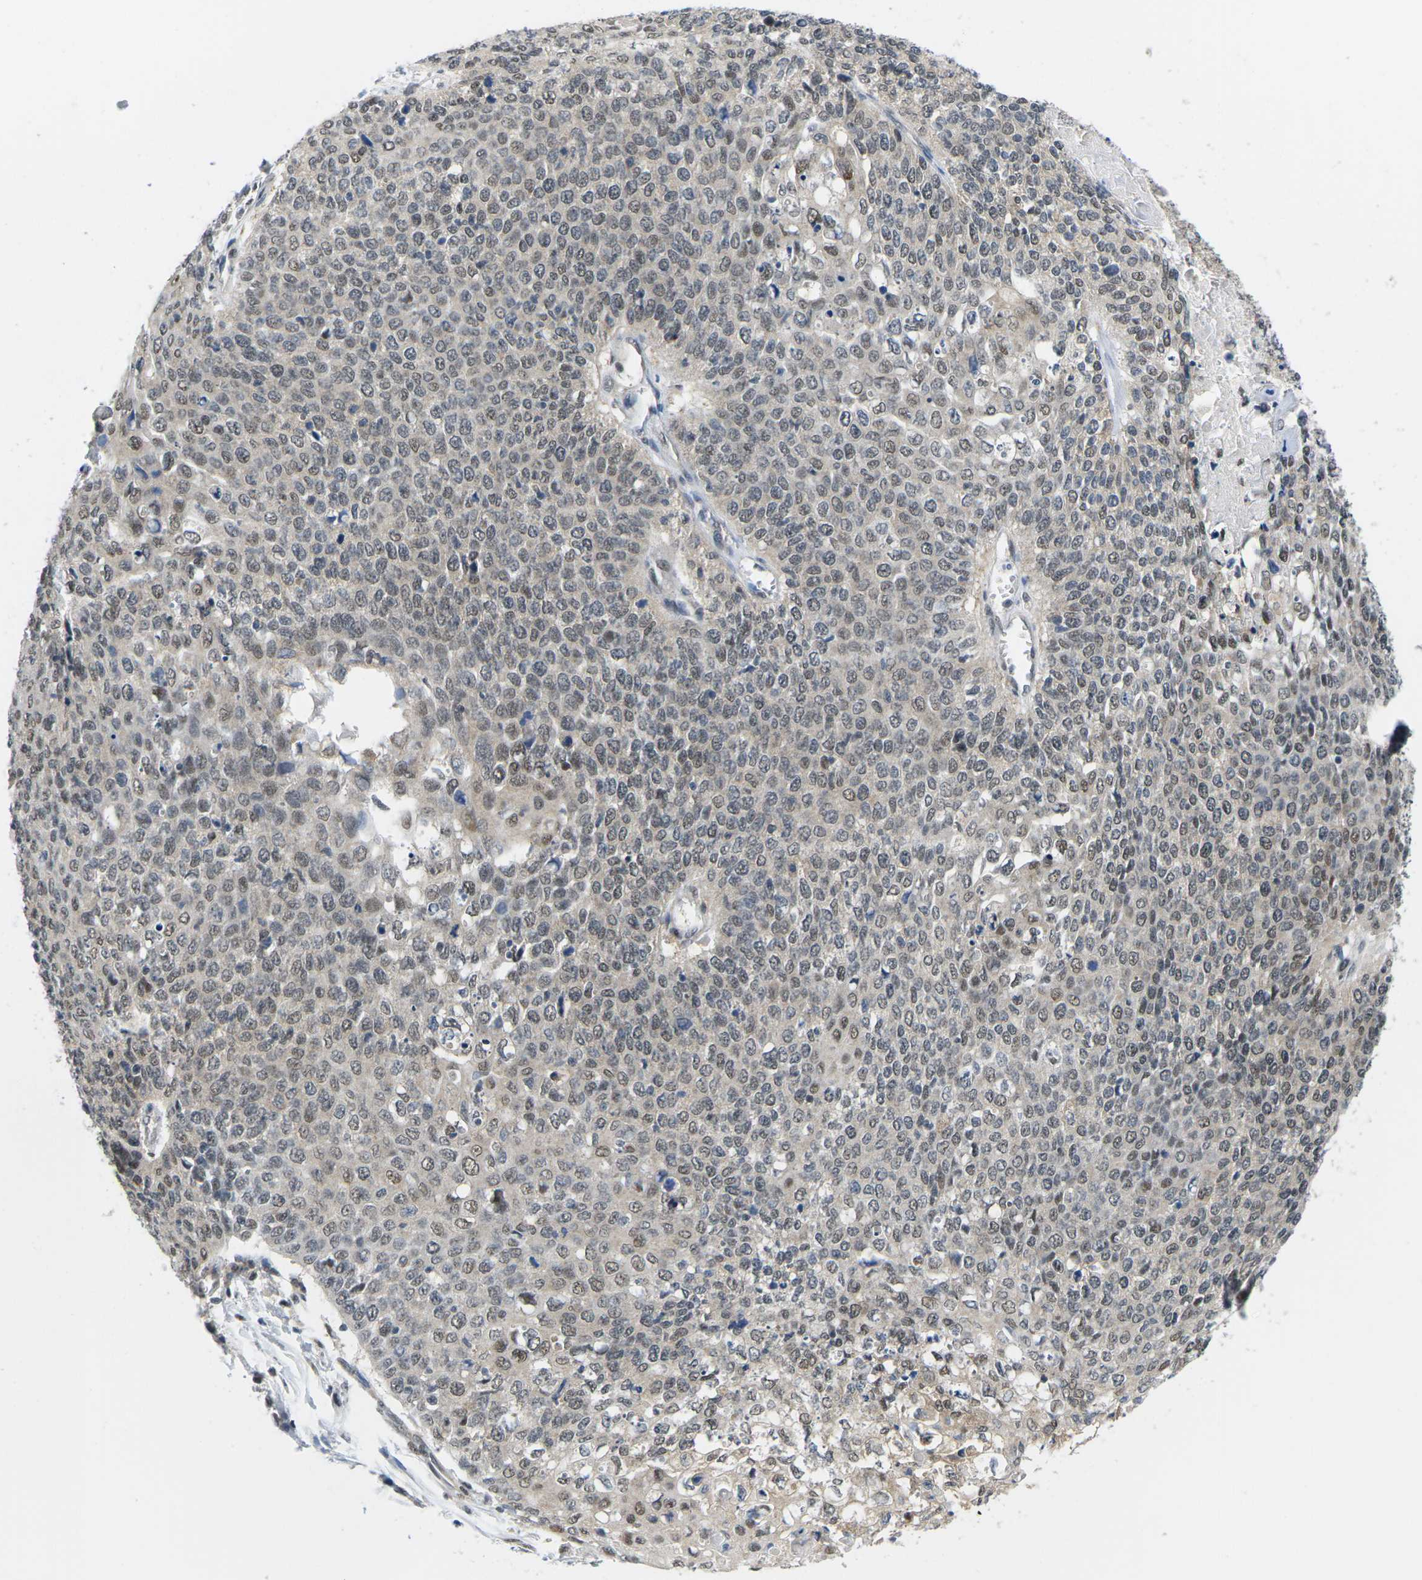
{"staining": {"intensity": "weak", "quantity": "25%-75%", "location": "nuclear"}, "tissue": "cervical cancer", "cell_type": "Tumor cells", "image_type": "cancer", "snomed": [{"axis": "morphology", "description": "Squamous cell carcinoma, NOS"}, {"axis": "topography", "description": "Cervix"}], "caption": "Tumor cells exhibit low levels of weak nuclear expression in about 25%-75% of cells in human cervical cancer. (Stains: DAB in brown, nuclei in blue, Microscopy: brightfield microscopy at high magnification).", "gene": "UBA7", "patient": {"sex": "female", "age": 39}}